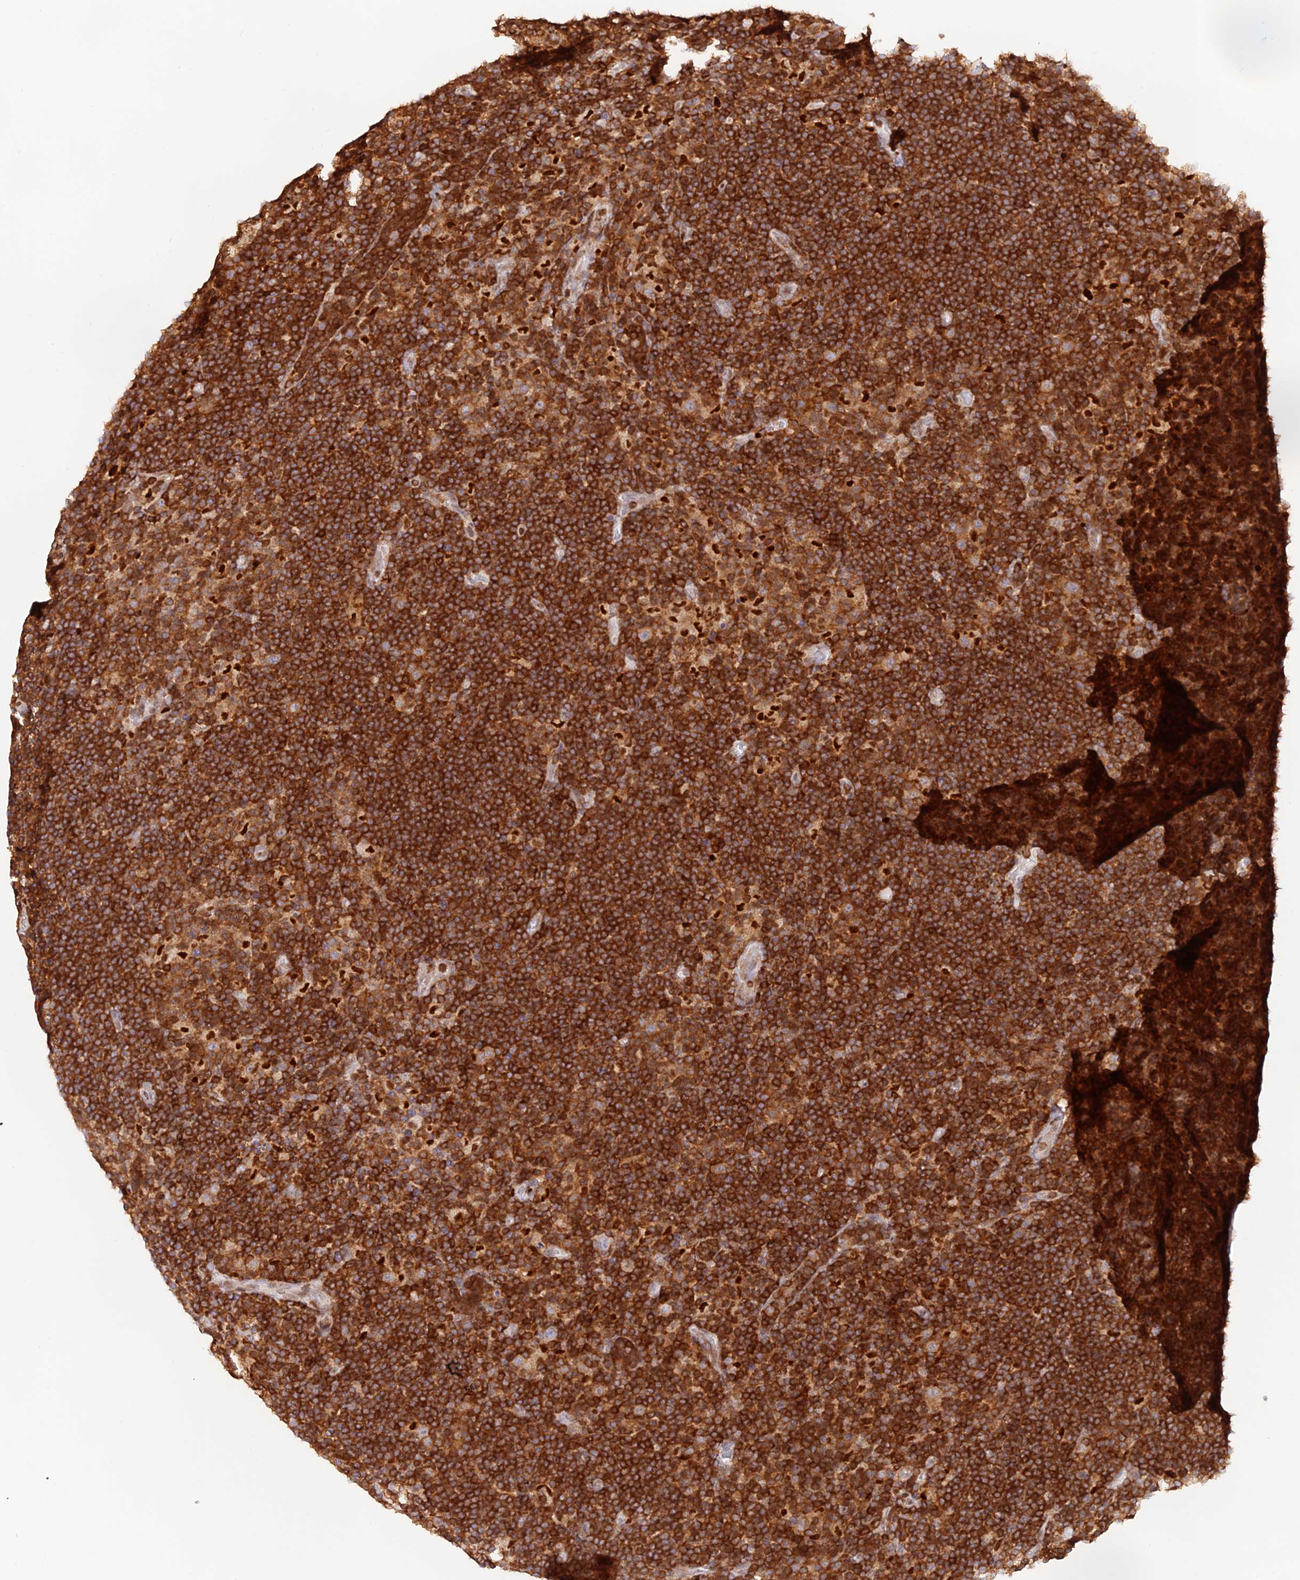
{"staining": {"intensity": "moderate", "quantity": "25%-75%", "location": "cytoplasmic/membranous"}, "tissue": "lymphoma", "cell_type": "Tumor cells", "image_type": "cancer", "snomed": [{"axis": "morphology", "description": "Hodgkin's disease, NOS"}, {"axis": "topography", "description": "Lymph node"}], "caption": "Immunohistochemistry (IHC) of human lymphoma exhibits medium levels of moderate cytoplasmic/membranous staining in about 25%-75% of tumor cells. (DAB = brown stain, brightfield microscopy at high magnification).", "gene": "DENND1C", "patient": {"sex": "female", "age": 57}}